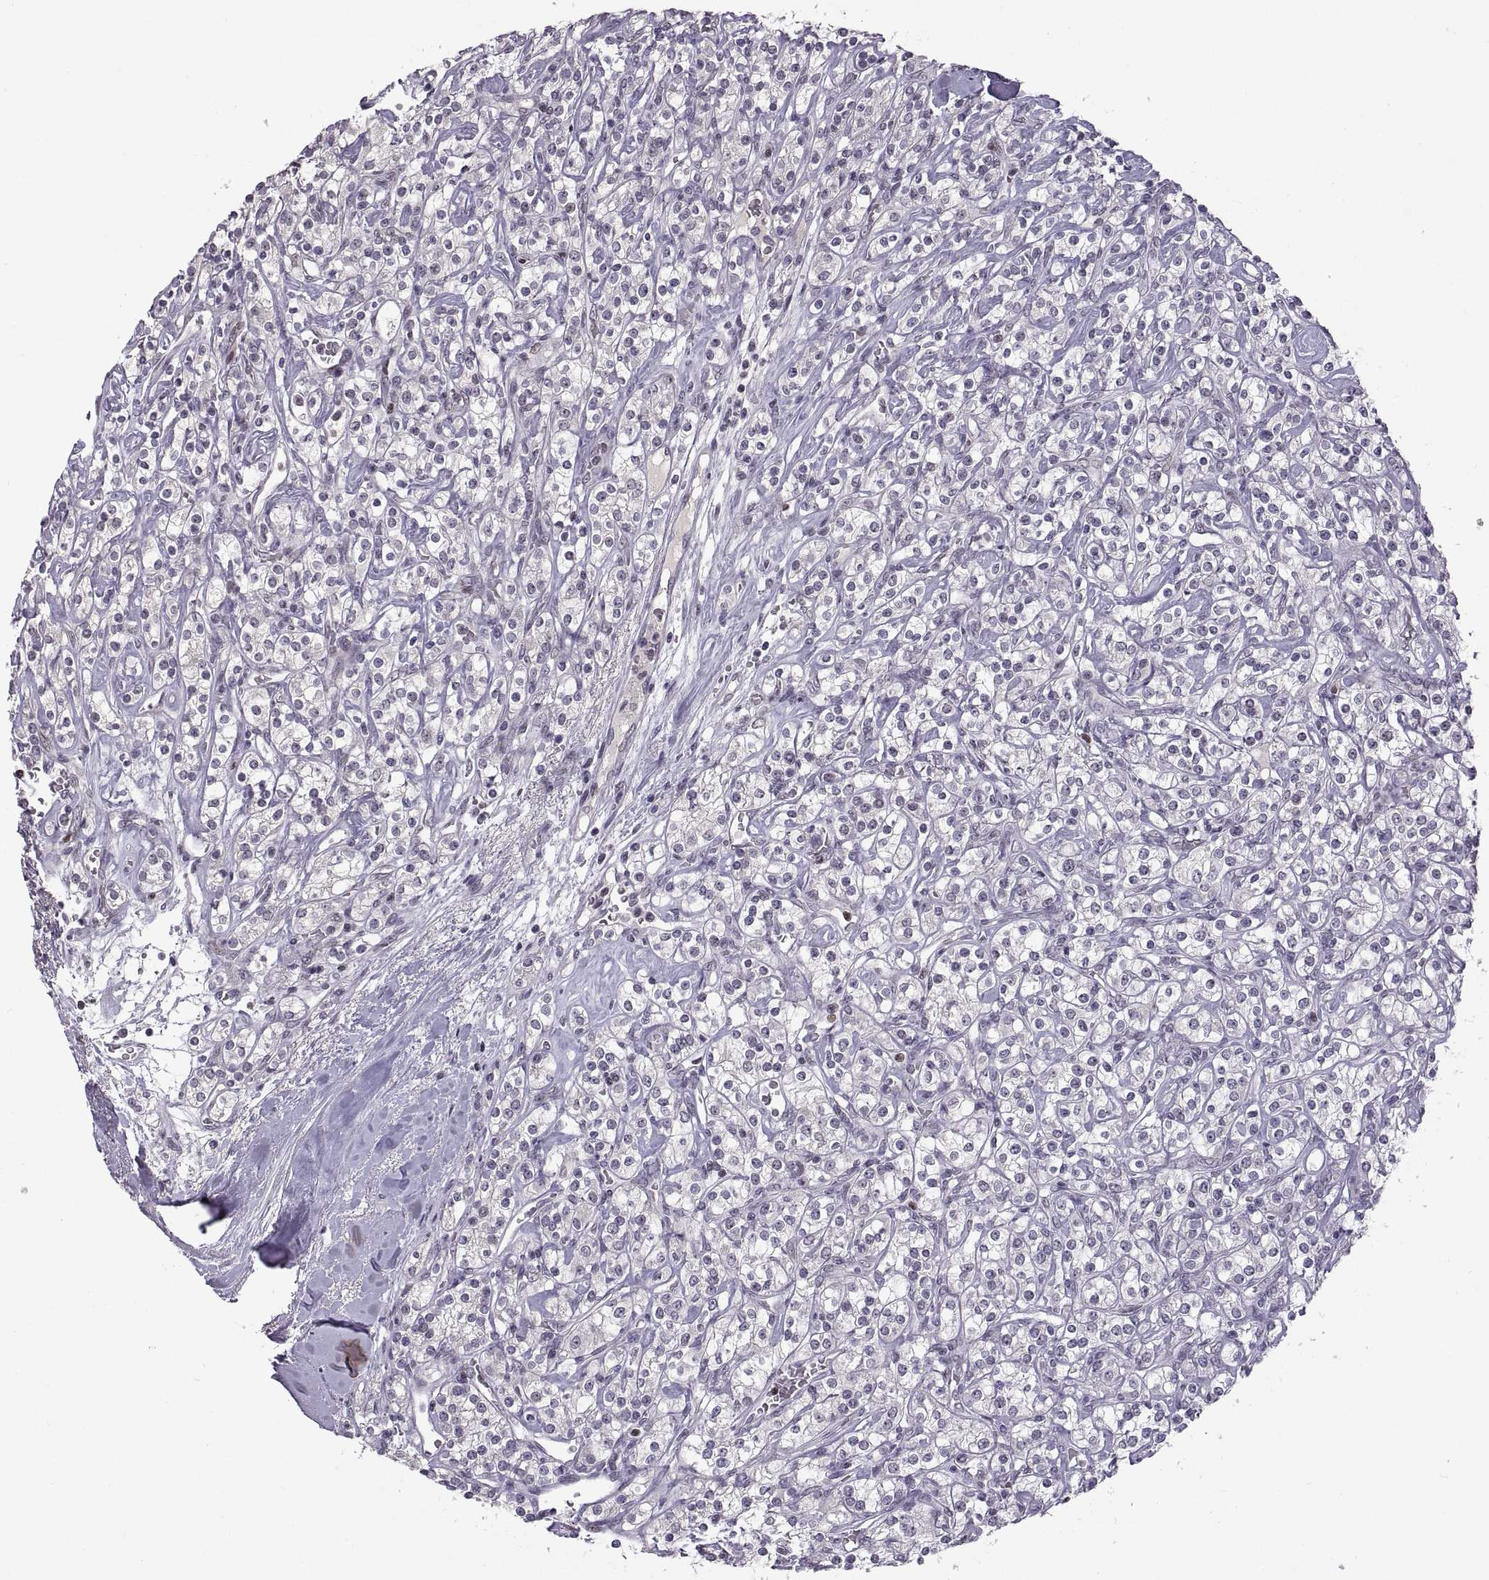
{"staining": {"intensity": "negative", "quantity": "none", "location": "none"}, "tissue": "renal cancer", "cell_type": "Tumor cells", "image_type": "cancer", "snomed": [{"axis": "morphology", "description": "Adenocarcinoma, NOS"}, {"axis": "topography", "description": "Kidney"}], "caption": "Renal cancer (adenocarcinoma) was stained to show a protein in brown. There is no significant expression in tumor cells.", "gene": "NEK2", "patient": {"sex": "male", "age": 77}}